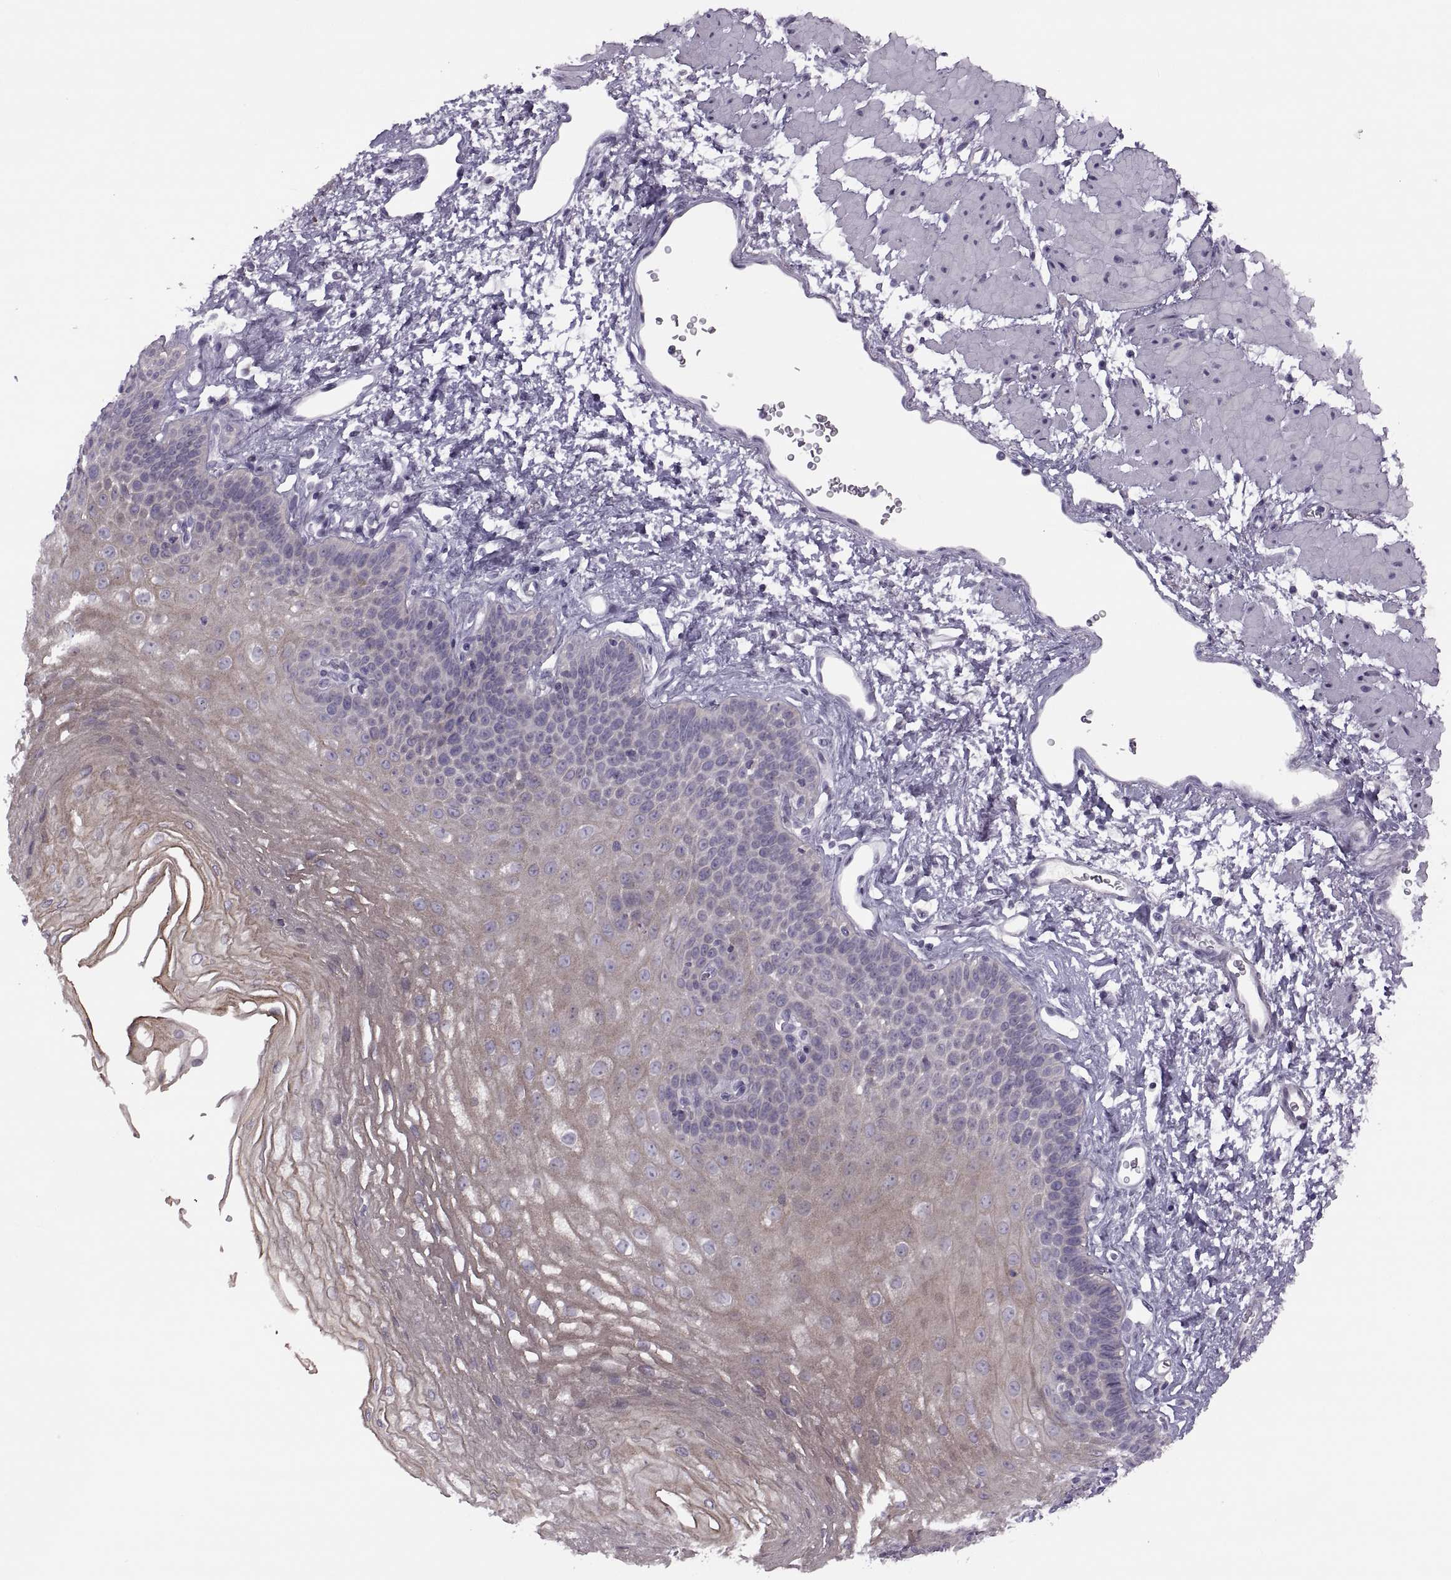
{"staining": {"intensity": "weak", "quantity": ">75%", "location": "cytoplasmic/membranous"}, "tissue": "esophagus", "cell_type": "Squamous epithelial cells", "image_type": "normal", "snomed": [{"axis": "morphology", "description": "Normal tissue, NOS"}, {"axis": "topography", "description": "Esophagus"}], "caption": "Weak cytoplasmic/membranous protein positivity is appreciated in about >75% of squamous epithelial cells in esophagus.", "gene": "H2AP", "patient": {"sex": "female", "age": 62}}